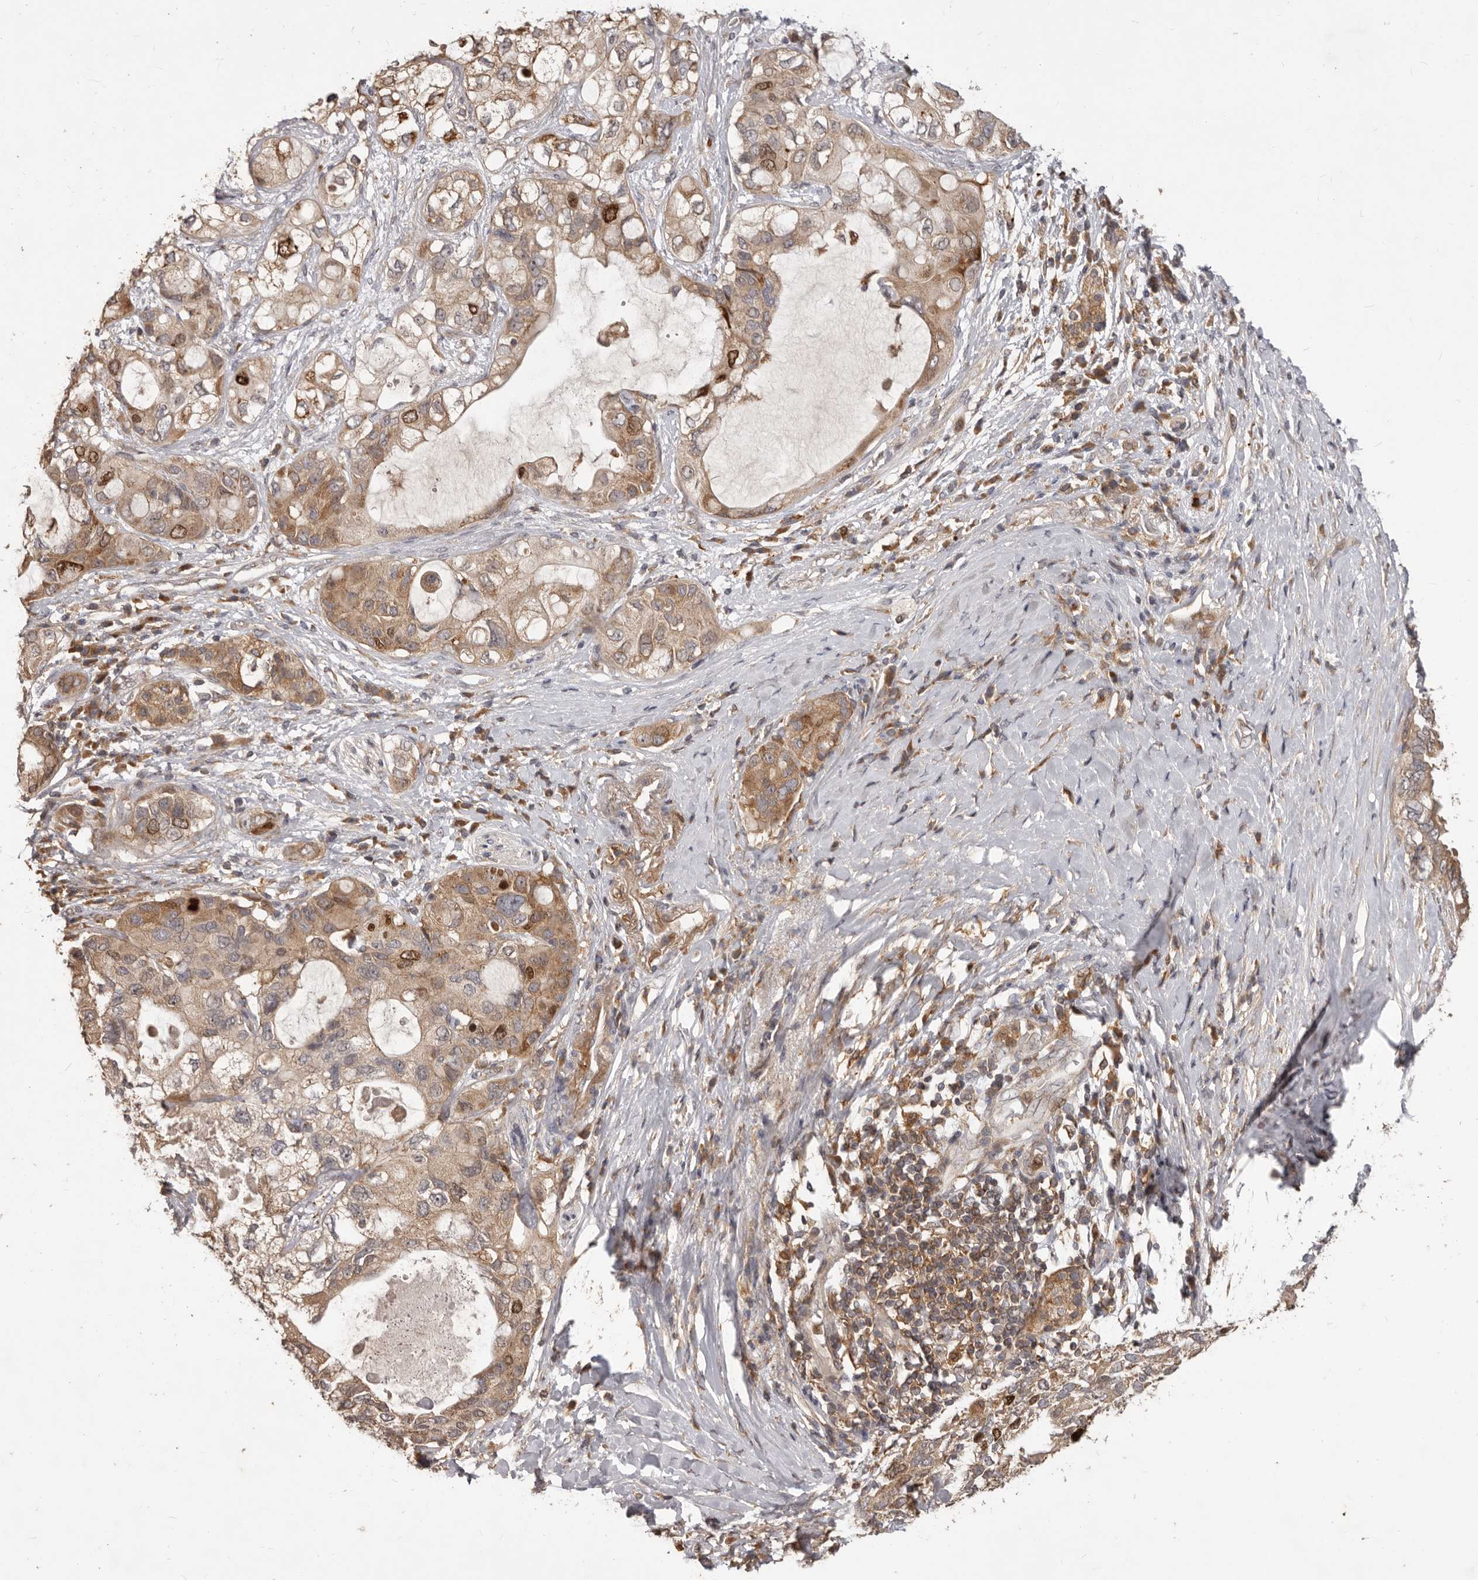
{"staining": {"intensity": "moderate", "quantity": ">75%", "location": "cytoplasmic/membranous"}, "tissue": "pancreatic cancer", "cell_type": "Tumor cells", "image_type": "cancer", "snomed": [{"axis": "morphology", "description": "Adenocarcinoma, NOS"}, {"axis": "topography", "description": "Pancreas"}], "caption": "This photomicrograph demonstrates adenocarcinoma (pancreatic) stained with IHC to label a protein in brown. The cytoplasmic/membranous of tumor cells show moderate positivity for the protein. Nuclei are counter-stained blue.", "gene": "RNF187", "patient": {"sex": "female", "age": 56}}